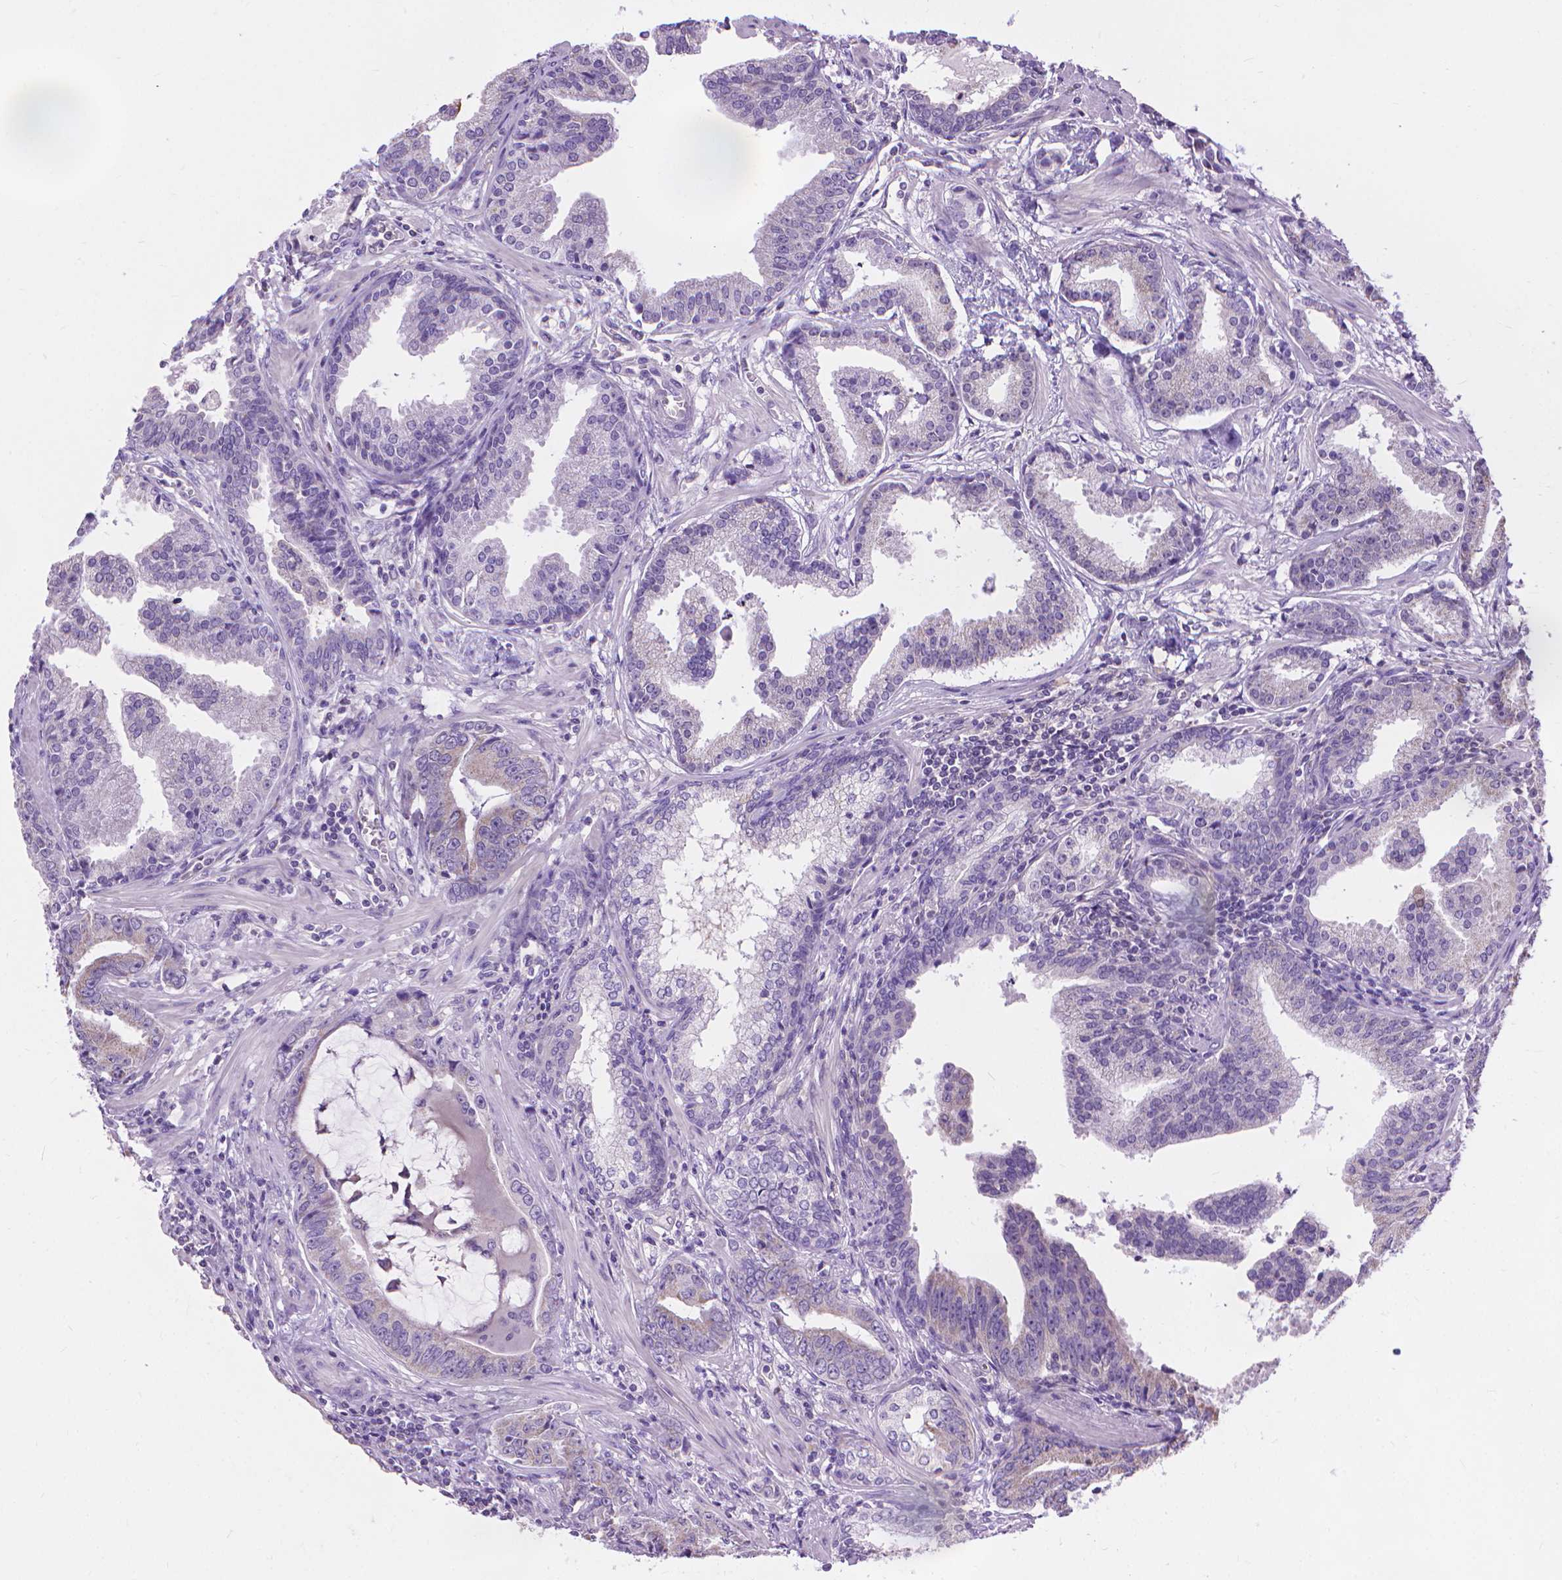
{"staining": {"intensity": "negative", "quantity": "none", "location": "none"}, "tissue": "prostate cancer", "cell_type": "Tumor cells", "image_type": "cancer", "snomed": [{"axis": "morphology", "description": "Adenocarcinoma, NOS"}, {"axis": "topography", "description": "Prostate"}], "caption": "Immunohistochemistry (IHC) histopathology image of prostate cancer (adenocarcinoma) stained for a protein (brown), which demonstrates no positivity in tumor cells.", "gene": "SYN1", "patient": {"sex": "male", "age": 64}}